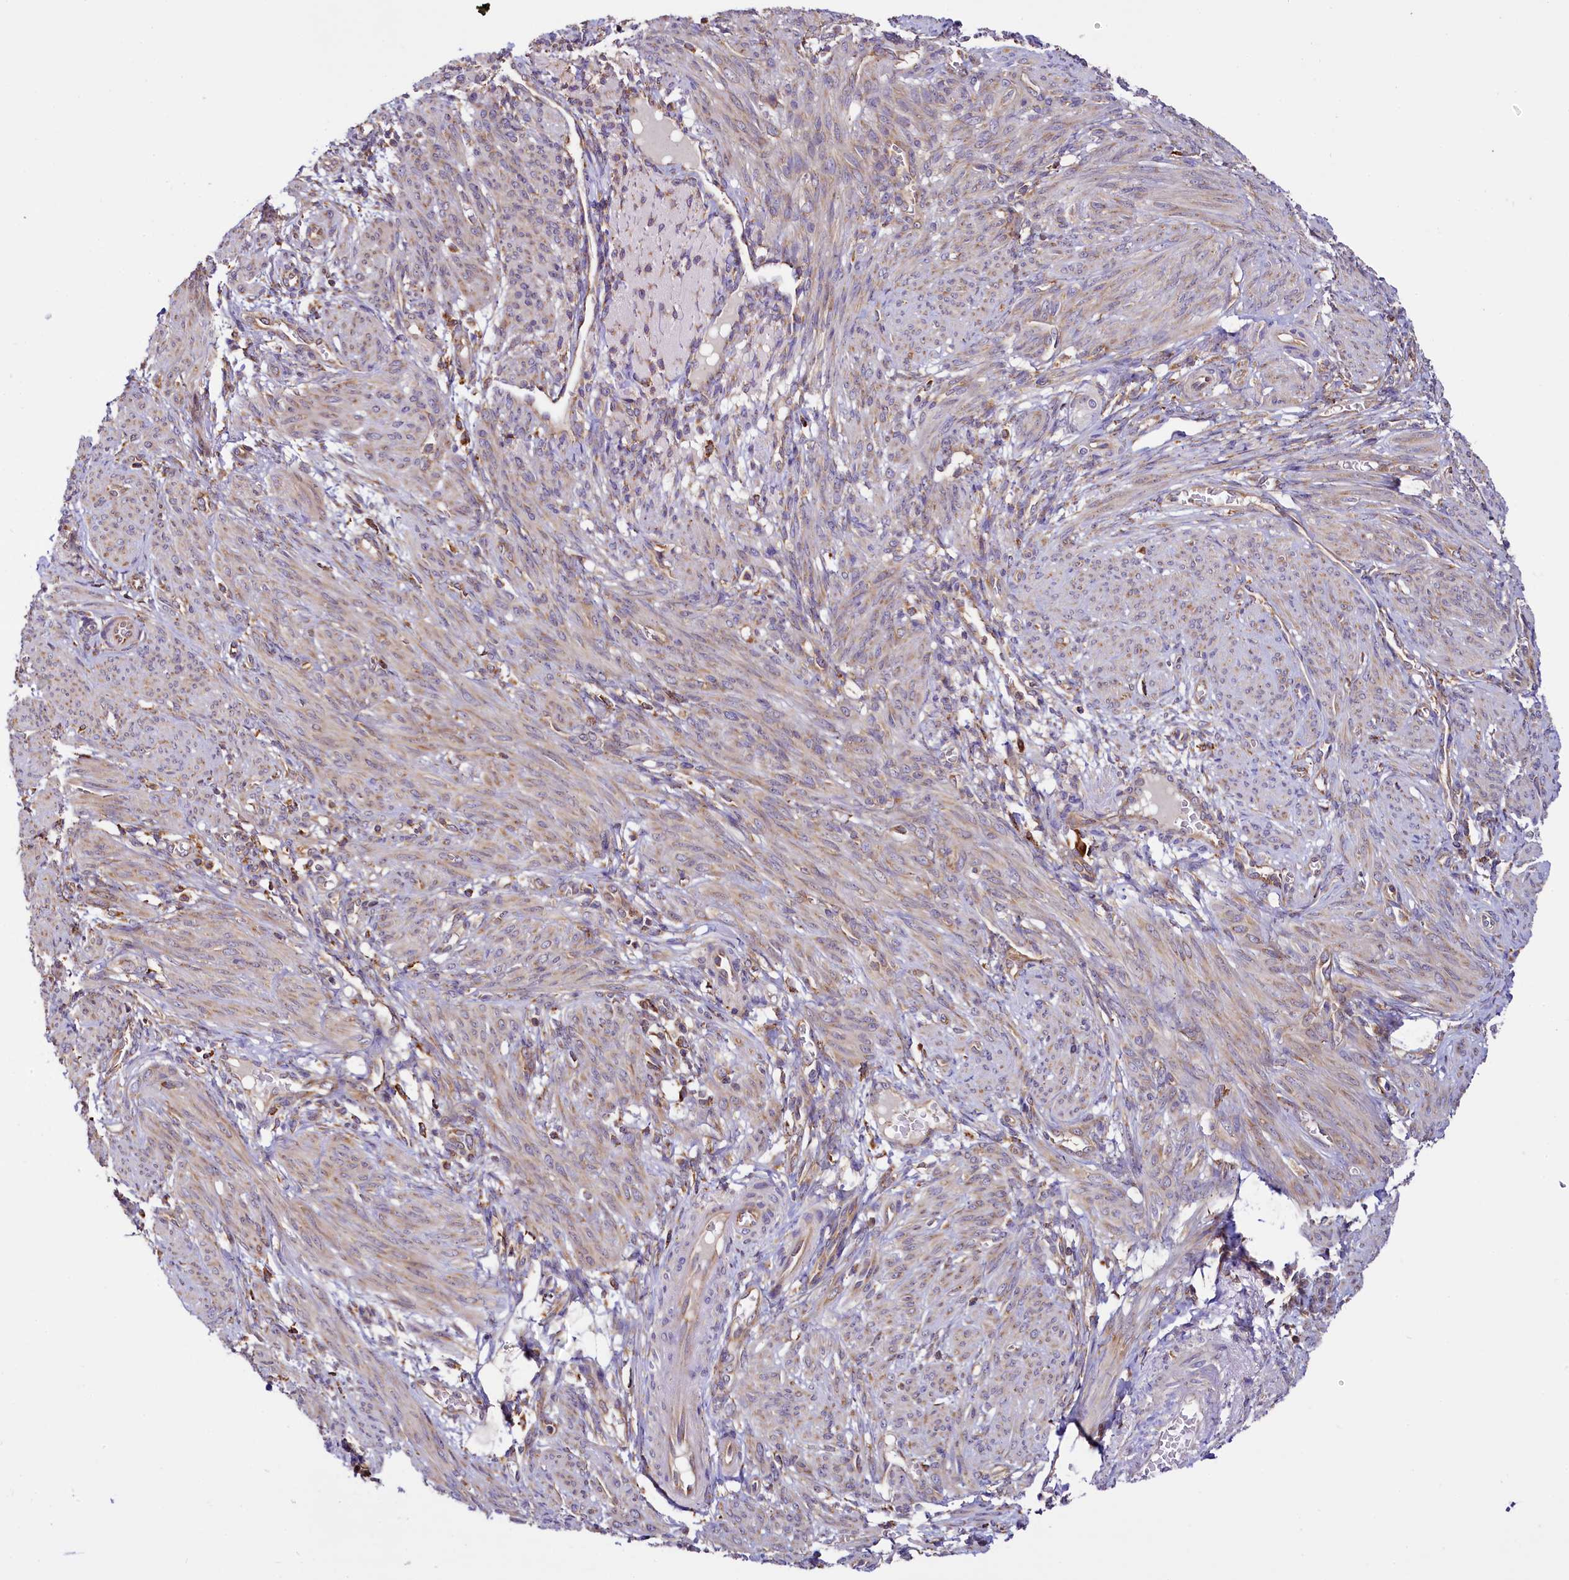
{"staining": {"intensity": "weak", "quantity": "25%-75%", "location": "cytoplasmic/membranous"}, "tissue": "smooth muscle", "cell_type": "Smooth muscle cells", "image_type": "normal", "snomed": [{"axis": "morphology", "description": "Normal tissue, NOS"}, {"axis": "topography", "description": "Smooth muscle"}], "caption": "Immunohistochemistry (IHC) (DAB (3,3'-diaminobenzidine)) staining of benign smooth muscle exhibits weak cytoplasmic/membranous protein expression in approximately 25%-75% of smooth muscle cells. The staining was performed using DAB, with brown indicating positive protein expression. Nuclei are stained blue with hematoxylin.", "gene": "UFM1", "patient": {"sex": "female", "age": 39}}